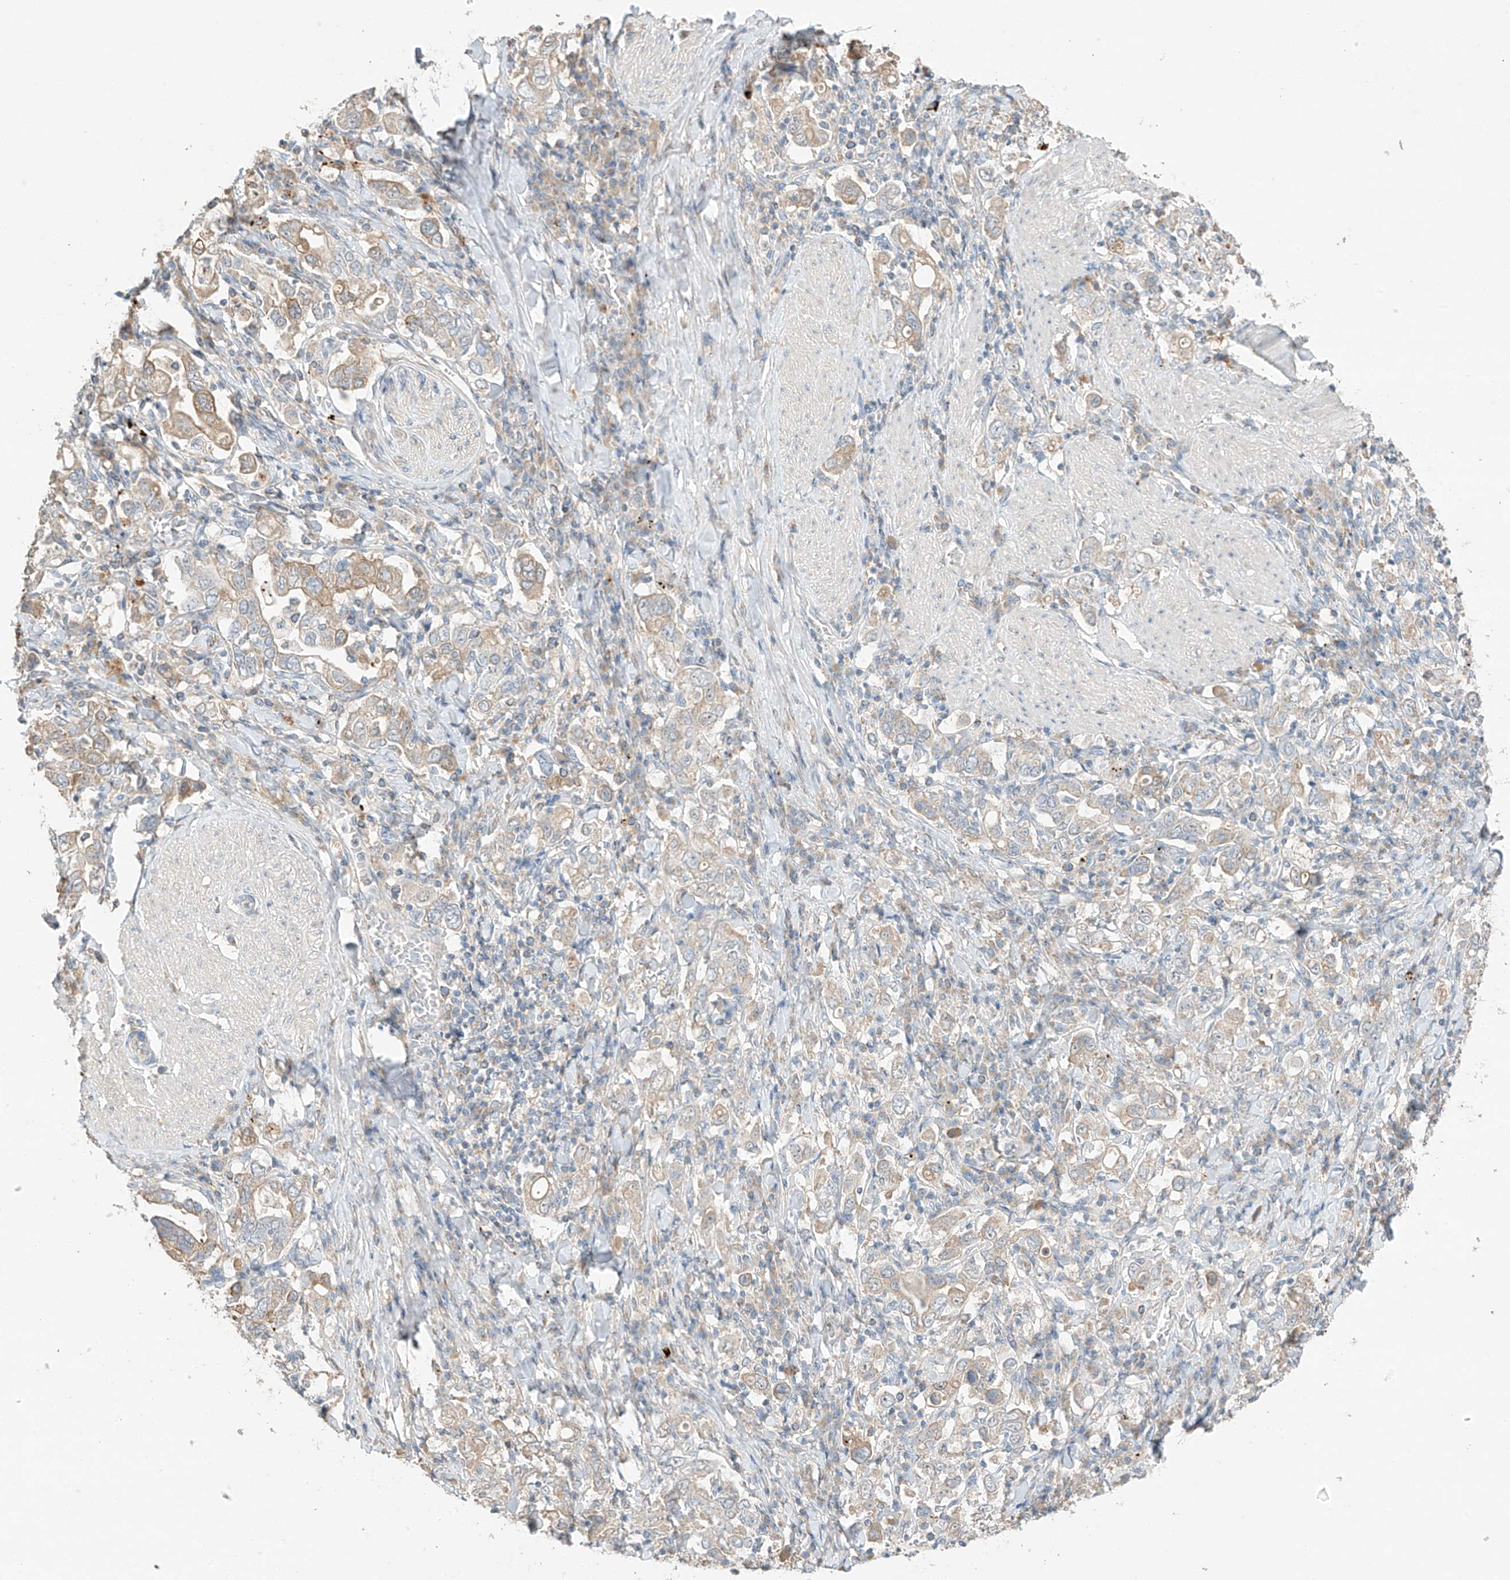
{"staining": {"intensity": "moderate", "quantity": "<25%", "location": "cytoplasmic/membranous"}, "tissue": "stomach cancer", "cell_type": "Tumor cells", "image_type": "cancer", "snomed": [{"axis": "morphology", "description": "Adenocarcinoma, NOS"}, {"axis": "topography", "description": "Stomach, upper"}], "caption": "An image of stomach adenocarcinoma stained for a protein reveals moderate cytoplasmic/membranous brown staining in tumor cells.", "gene": "CAPN13", "patient": {"sex": "male", "age": 62}}